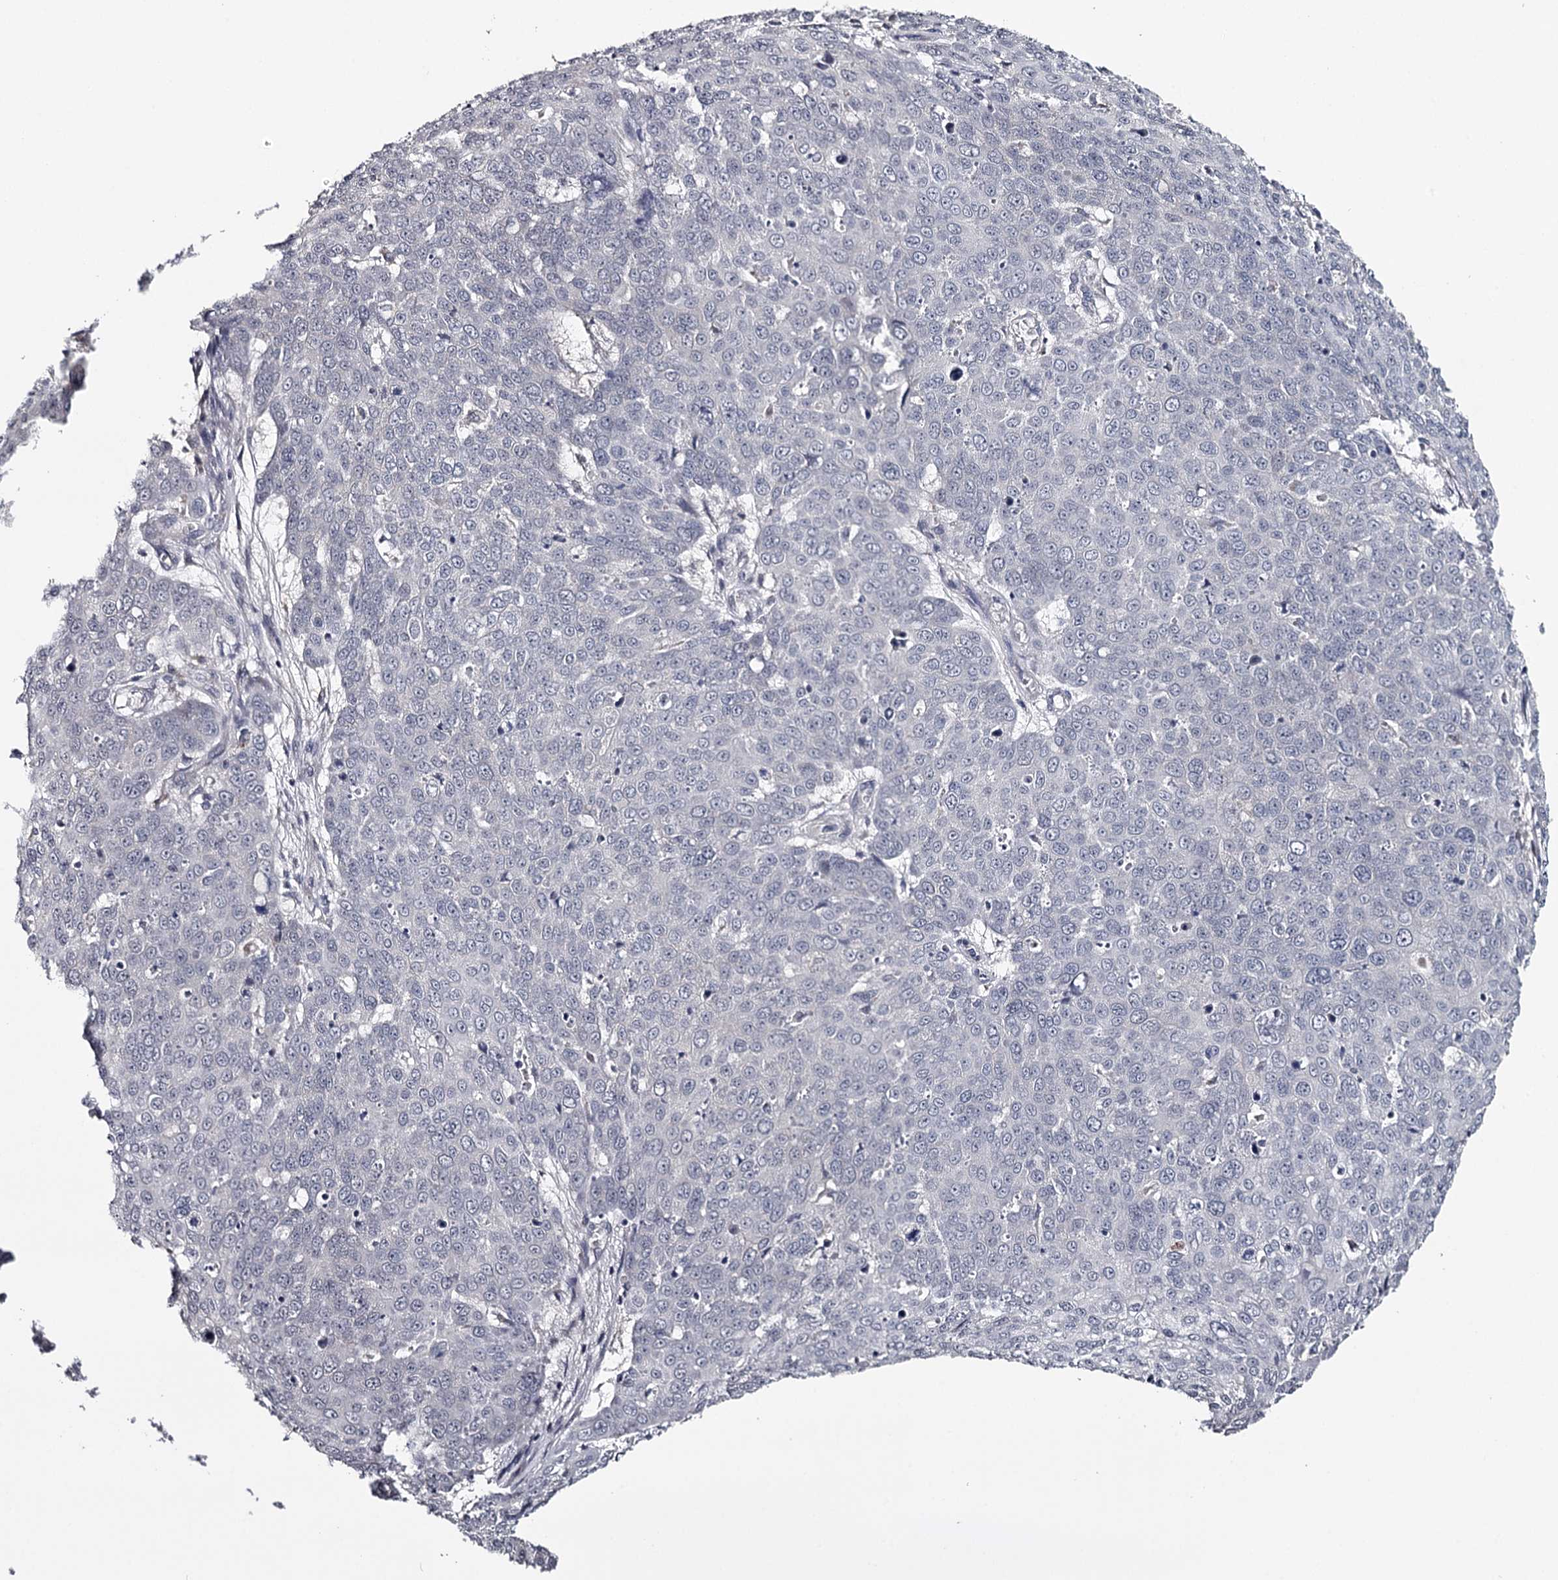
{"staining": {"intensity": "negative", "quantity": "none", "location": "none"}, "tissue": "skin cancer", "cell_type": "Tumor cells", "image_type": "cancer", "snomed": [{"axis": "morphology", "description": "Squamous cell carcinoma, NOS"}, {"axis": "topography", "description": "Skin"}], "caption": "Protein analysis of squamous cell carcinoma (skin) demonstrates no significant staining in tumor cells.", "gene": "GTSF1", "patient": {"sex": "male", "age": 71}}